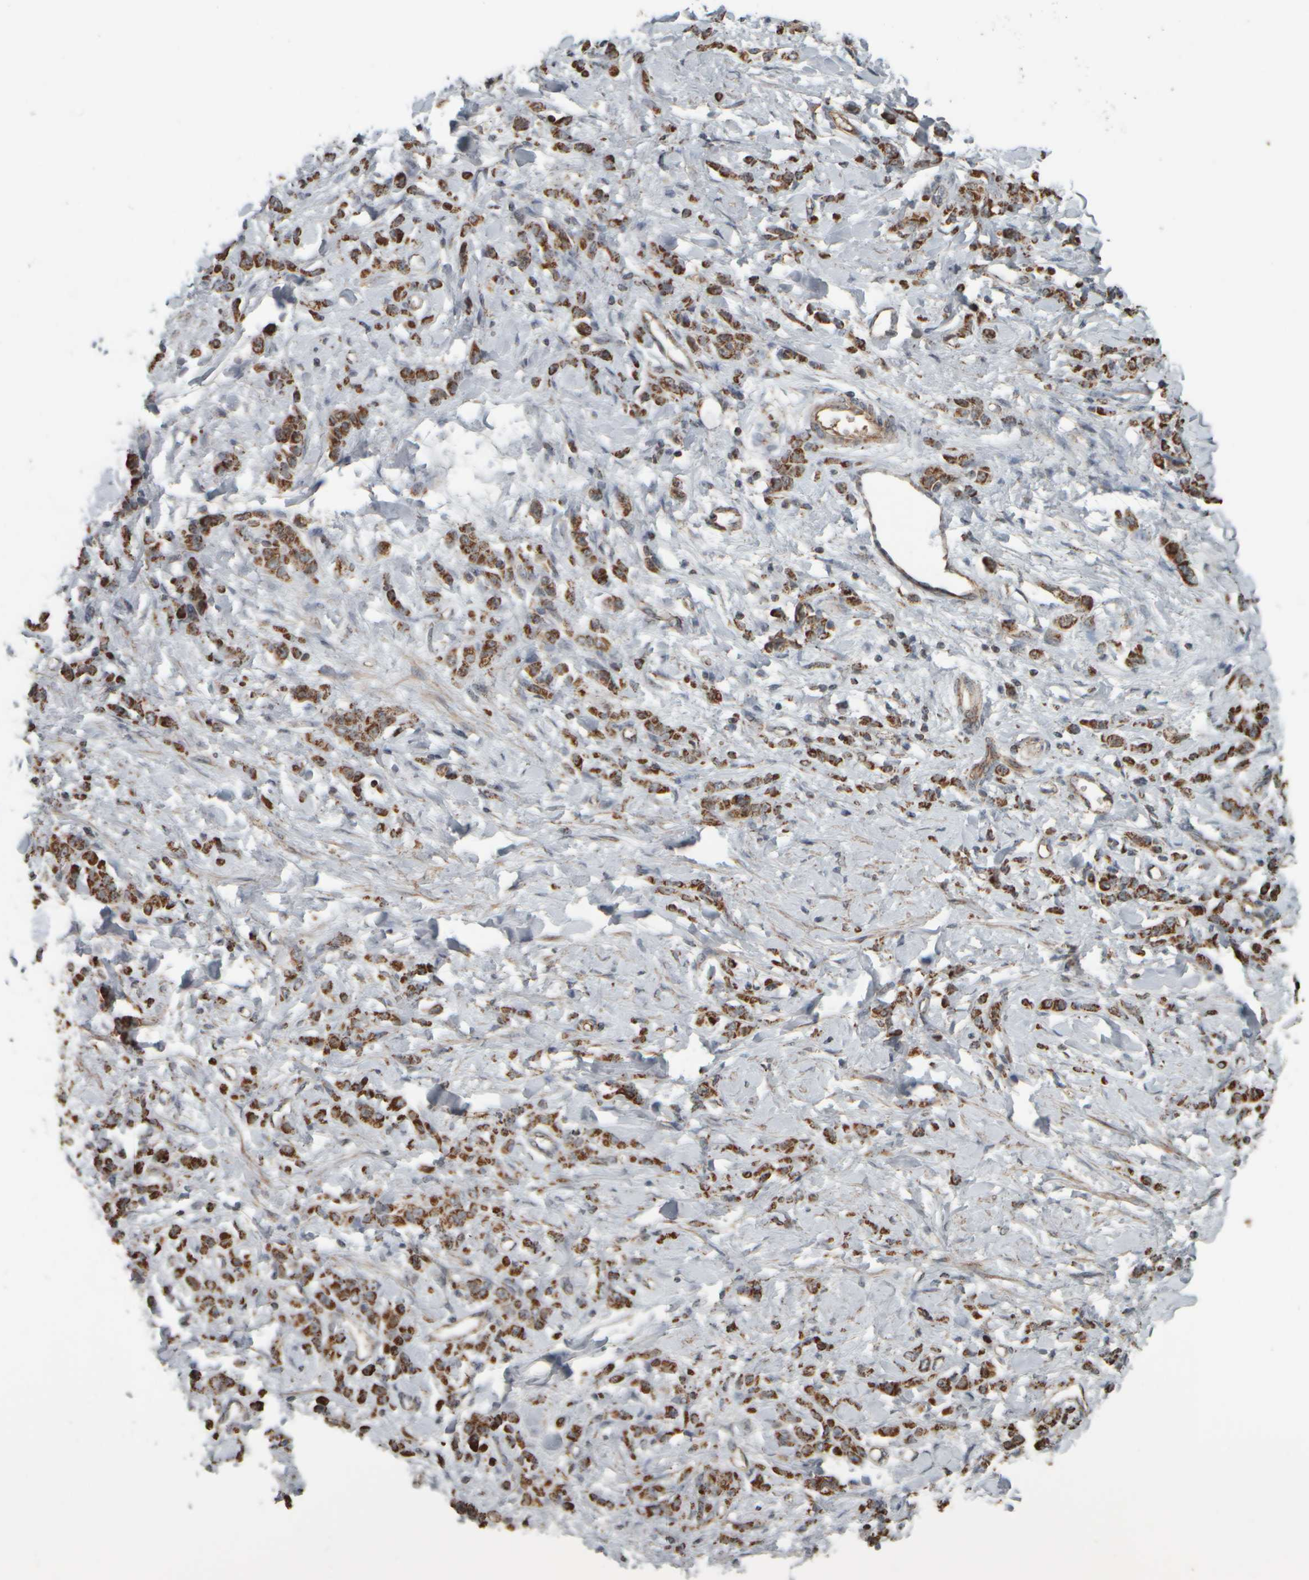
{"staining": {"intensity": "strong", "quantity": ">75%", "location": "cytoplasmic/membranous"}, "tissue": "stomach cancer", "cell_type": "Tumor cells", "image_type": "cancer", "snomed": [{"axis": "morphology", "description": "Normal tissue, NOS"}, {"axis": "morphology", "description": "Adenocarcinoma, NOS"}, {"axis": "topography", "description": "Stomach"}], "caption": "This is a photomicrograph of immunohistochemistry (IHC) staining of stomach adenocarcinoma, which shows strong staining in the cytoplasmic/membranous of tumor cells.", "gene": "APBB2", "patient": {"sex": "male", "age": 82}}